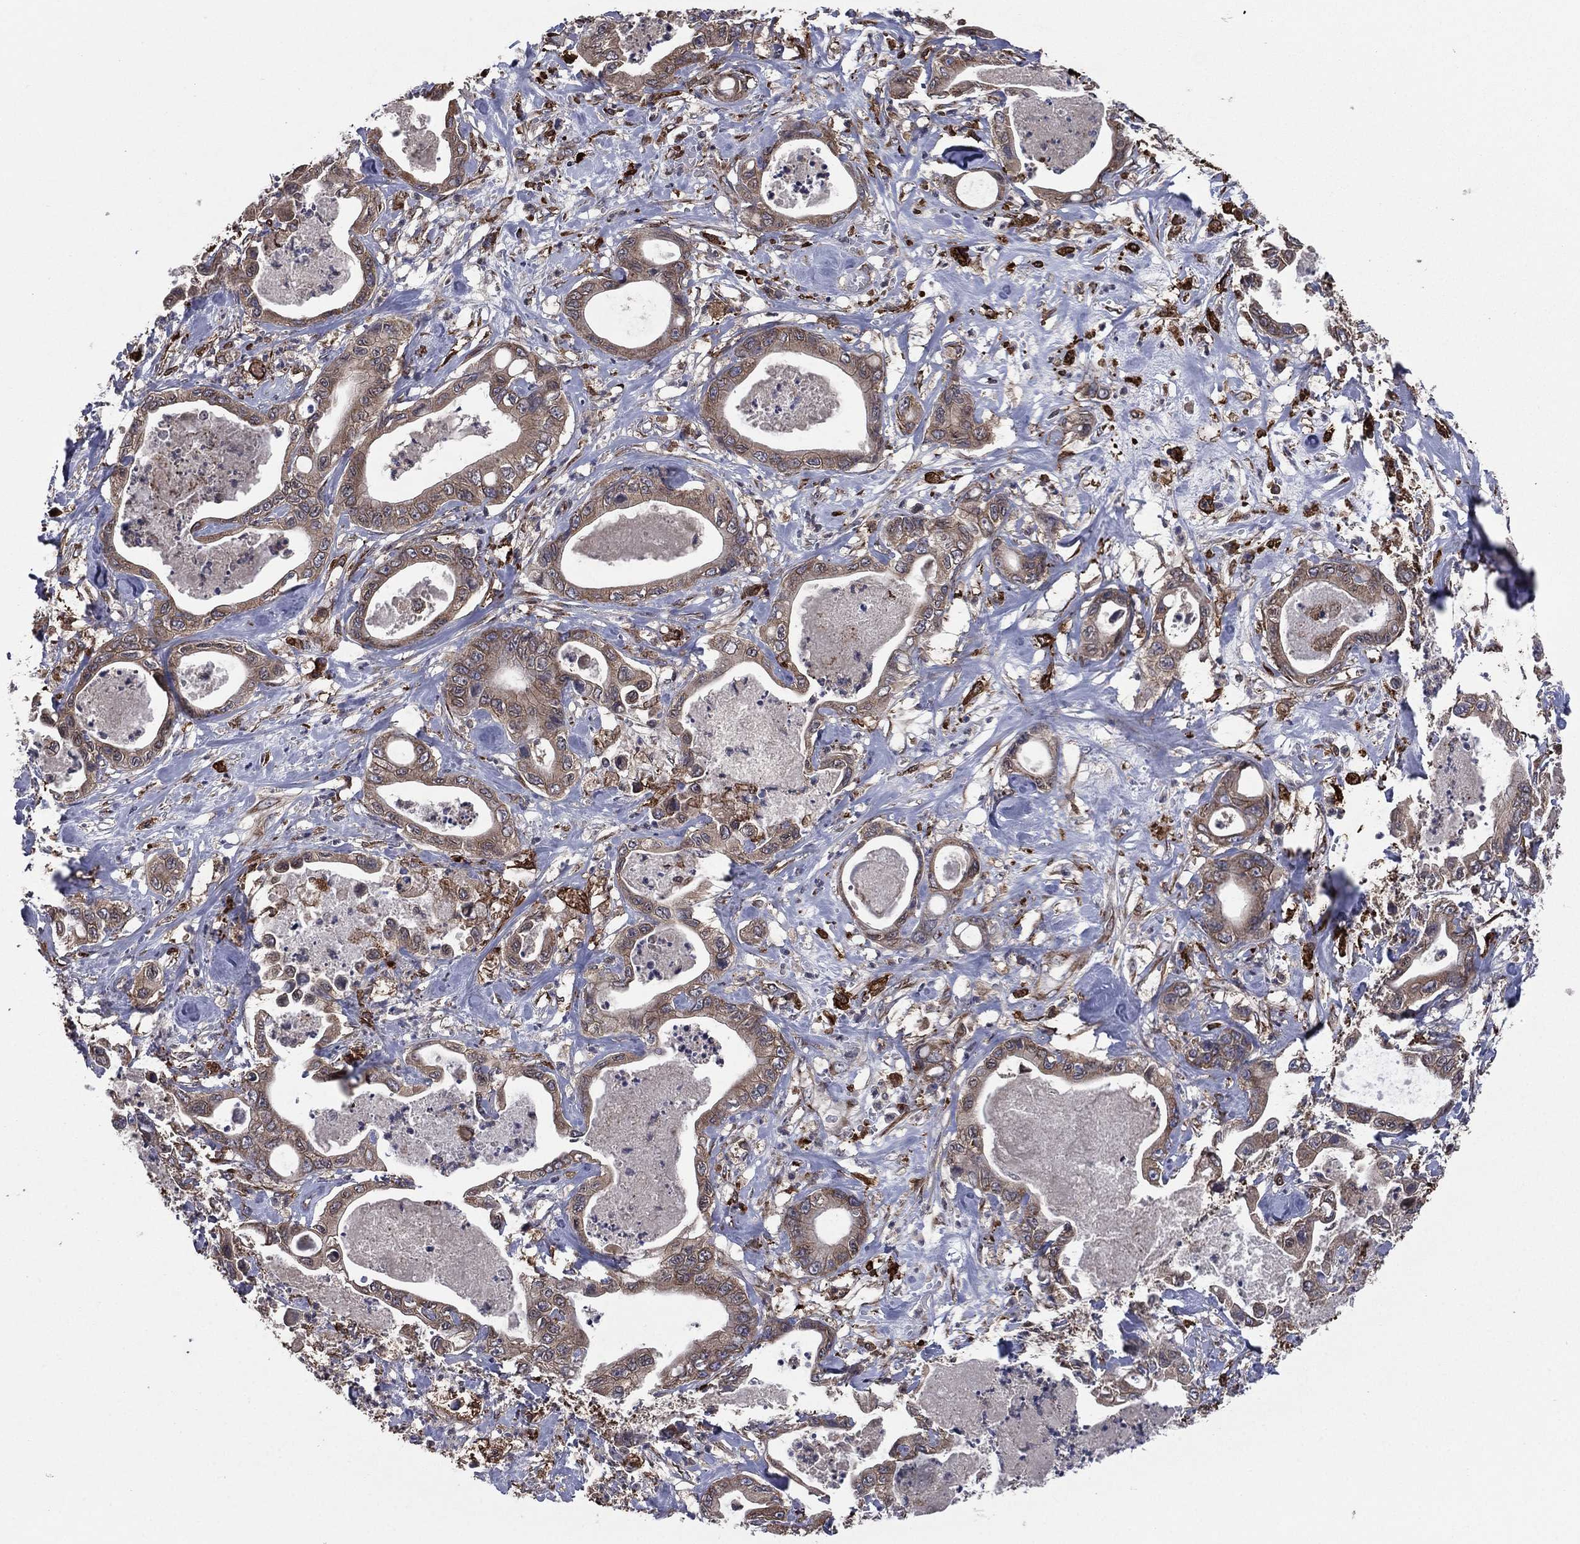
{"staining": {"intensity": "moderate", "quantity": ">75%", "location": "cytoplasmic/membranous"}, "tissue": "pancreatic cancer", "cell_type": "Tumor cells", "image_type": "cancer", "snomed": [{"axis": "morphology", "description": "Adenocarcinoma, NOS"}, {"axis": "topography", "description": "Pancreas"}], "caption": "High-magnification brightfield microscopy of pancreatic cancer stained with DAB (3,3'-diaminobenzidine) (brown) and counterstained with hematoxylin (blue). tumor cells exhibit moderate cytoplasmic/membranous expression is seen in approximately>75% of cells.", "gene": "C2orf76", "patient": {"sex": "male", "age": 71}}